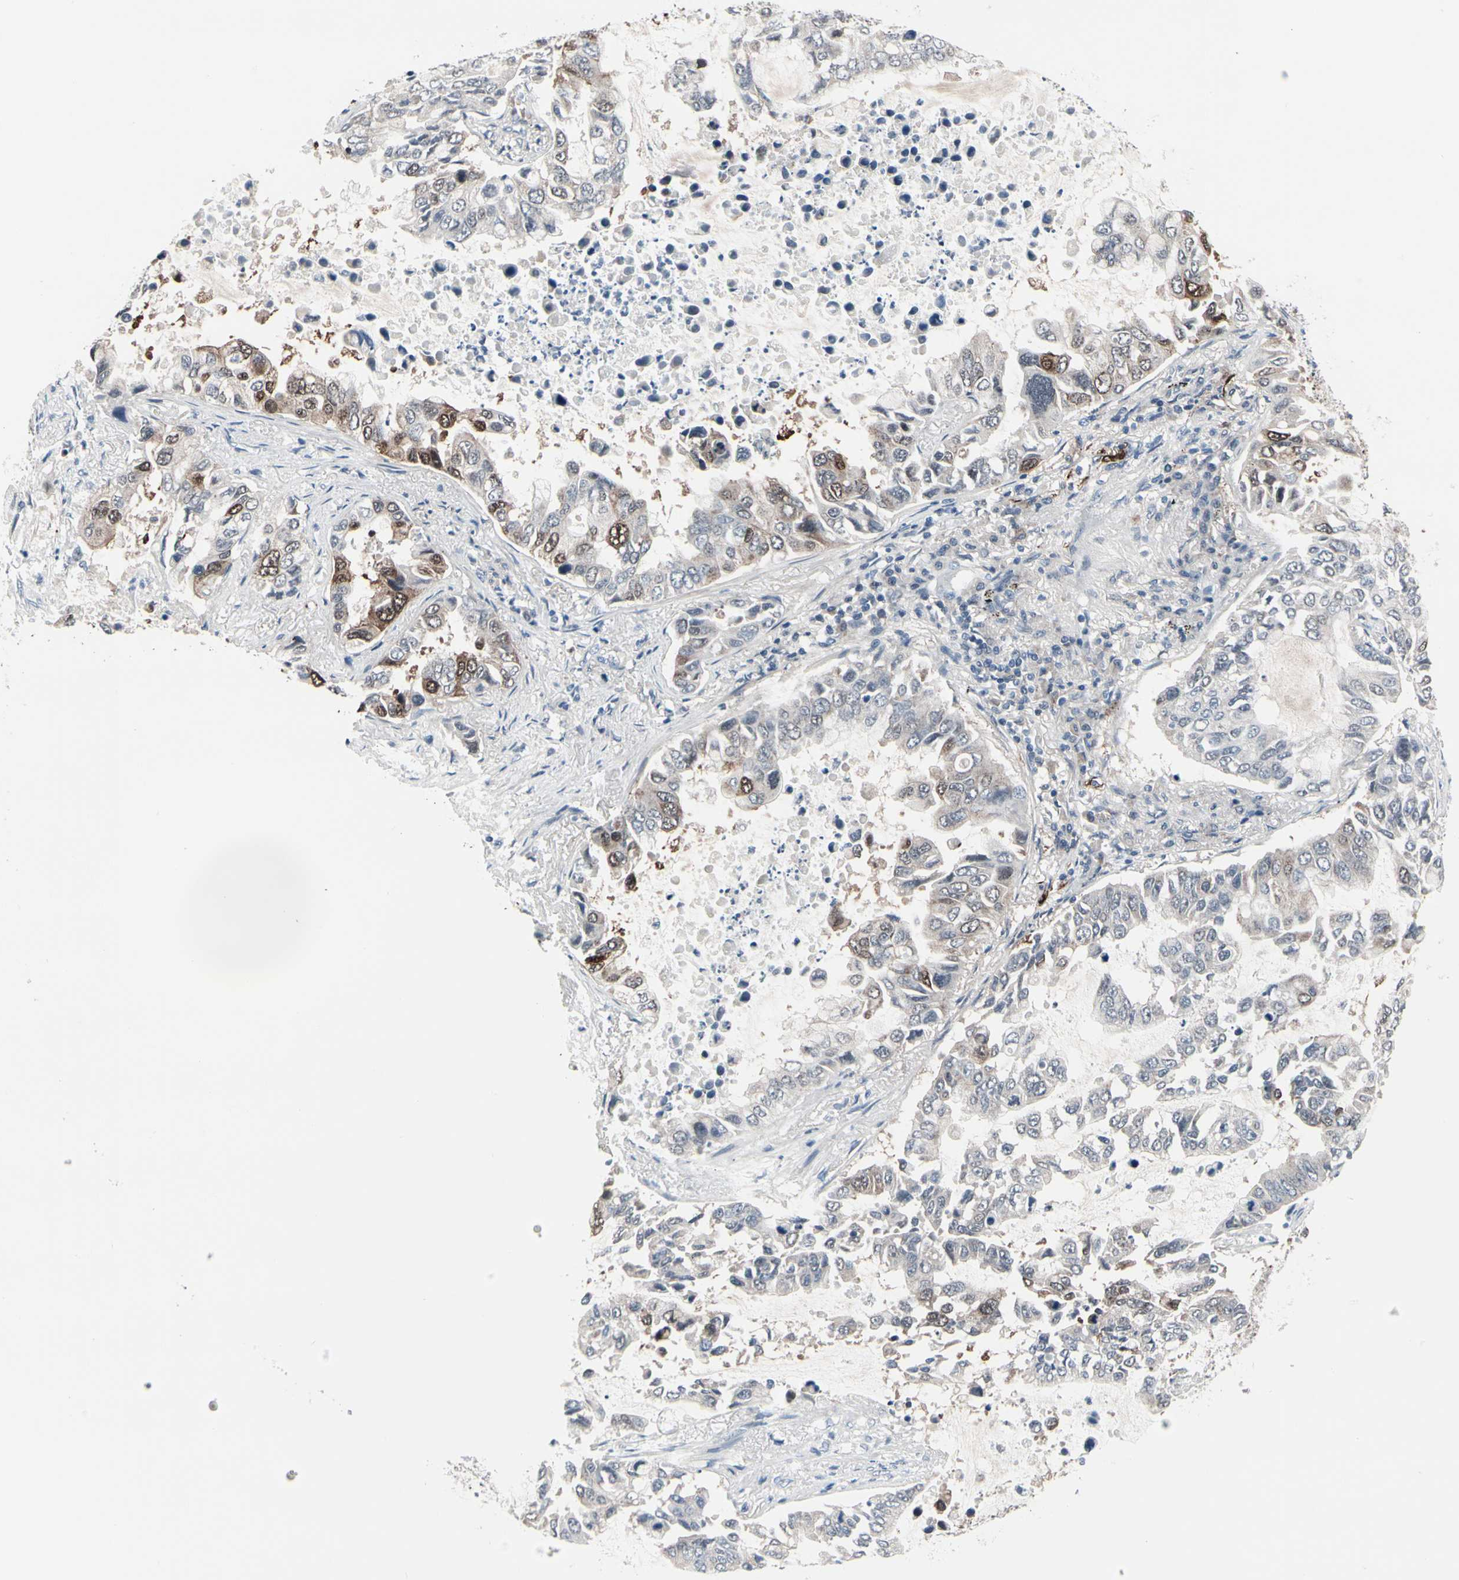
{"staining": {"intensity": "moderate", "quantity": "<25%", "location": "cytoplasmic/membranous,nuclear"}, "tissue": "lung cancer", "cell_type": "Tumor cells", "image_type": "cancer", "snomed": [{"axis": "morphology", "description": "Adenocarcinoma, NOS"}, {"axis": "topography", "description": "Lung"}], "caption": "Human lung cancer (adenocarcinoma) stained with a protein marker exhibits moderate staining in tumor cells.", "gene": "TXN", "patient": {"sex": "male", "age": 64}}